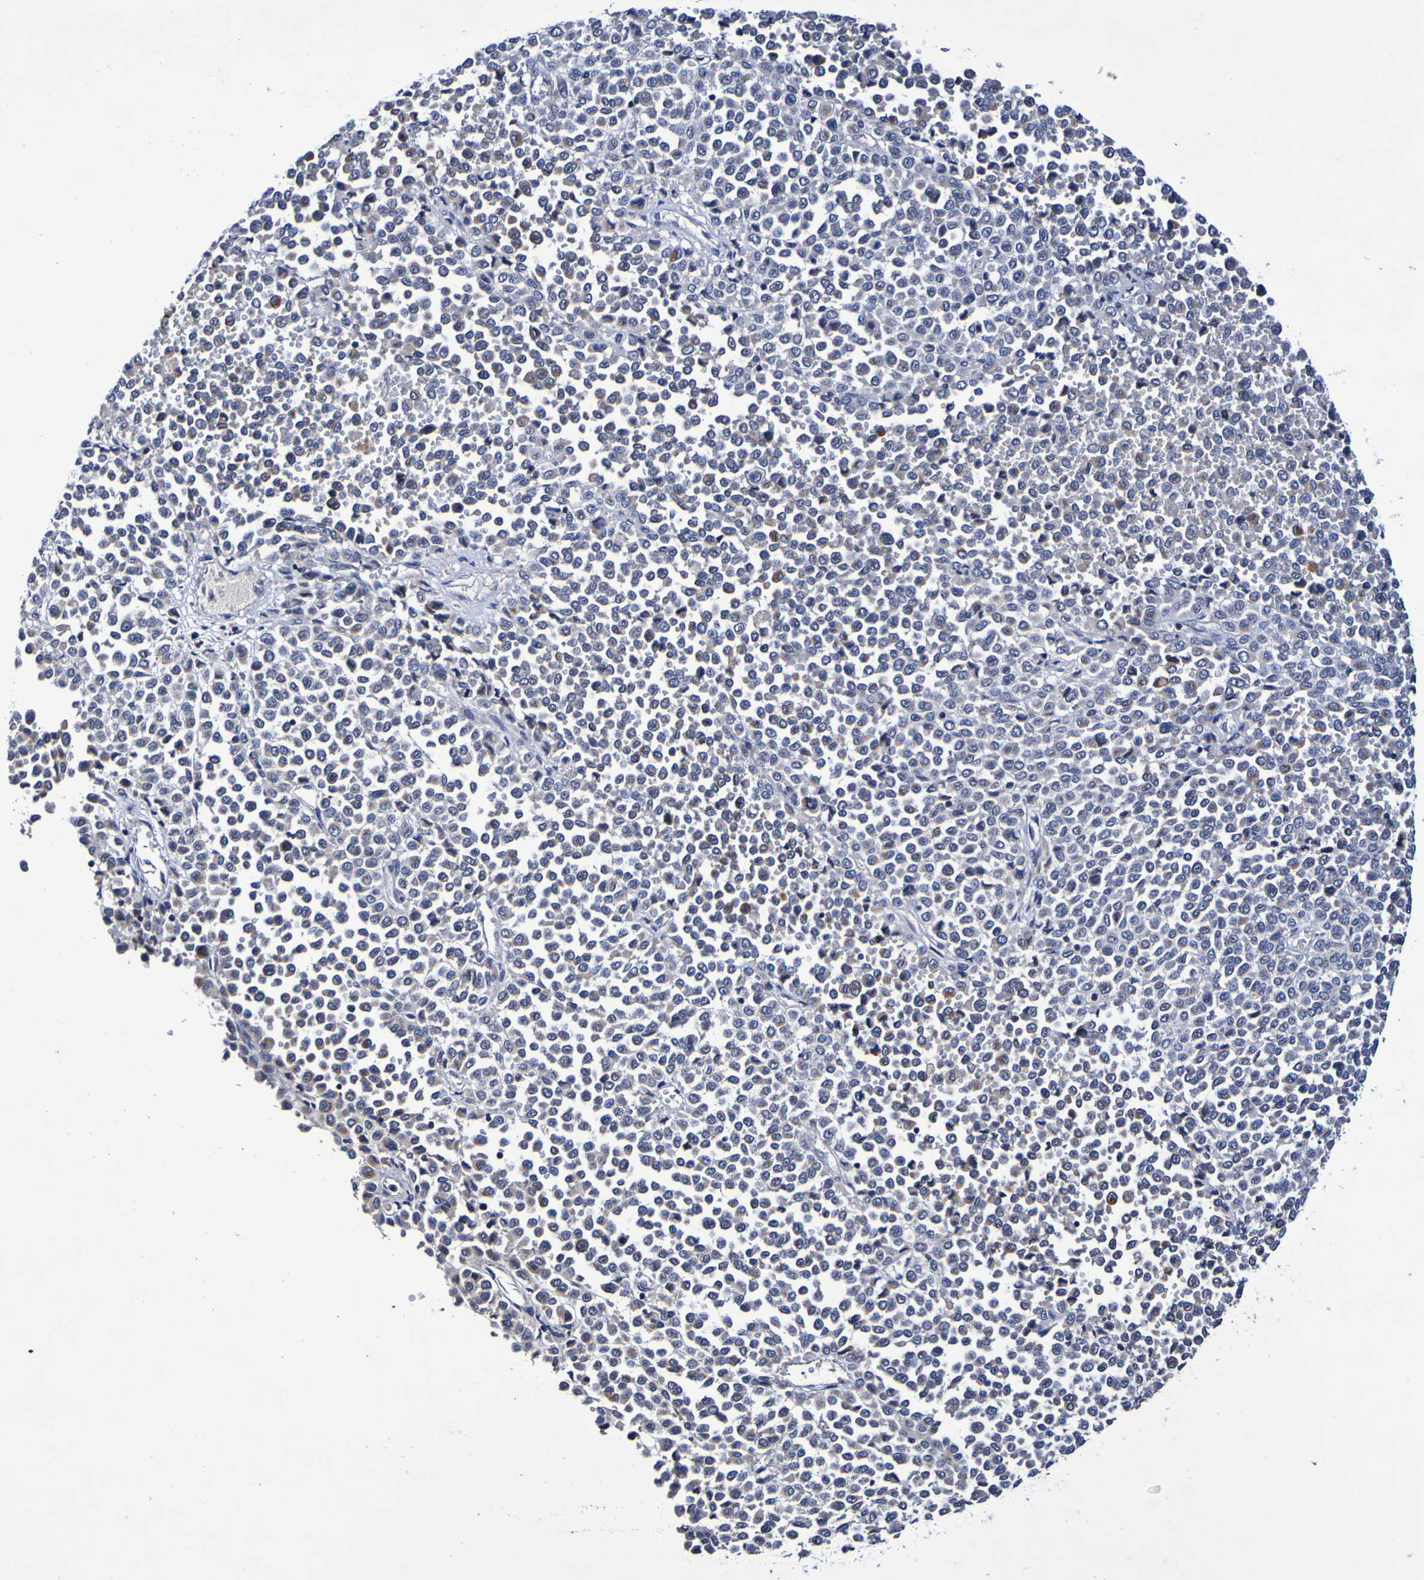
{"staining": {"intensity": "weak", "quantity": ">75%", "location": "cytoplasmic/membranous"}, "tissue": "melanoma", "cell_type": "Tumor cells", "image_type": "cancer", "snomed": [{"axis": "morphology", "description": "Malignant melanoma, Metastatic site"}, {"axis": "topography", "description": "Pancreas"}], "caption": "Protein staining of malignant melanoma (metastatic site) tissue displays weak cytoplasmic/membranous positivity in approximately >75% of tumor cells. The protein of interest is shown in brown color, while the nuclei are stained blue.", "gene": "PTP4A2", "patient": {"sex": "female", "age": 30}}